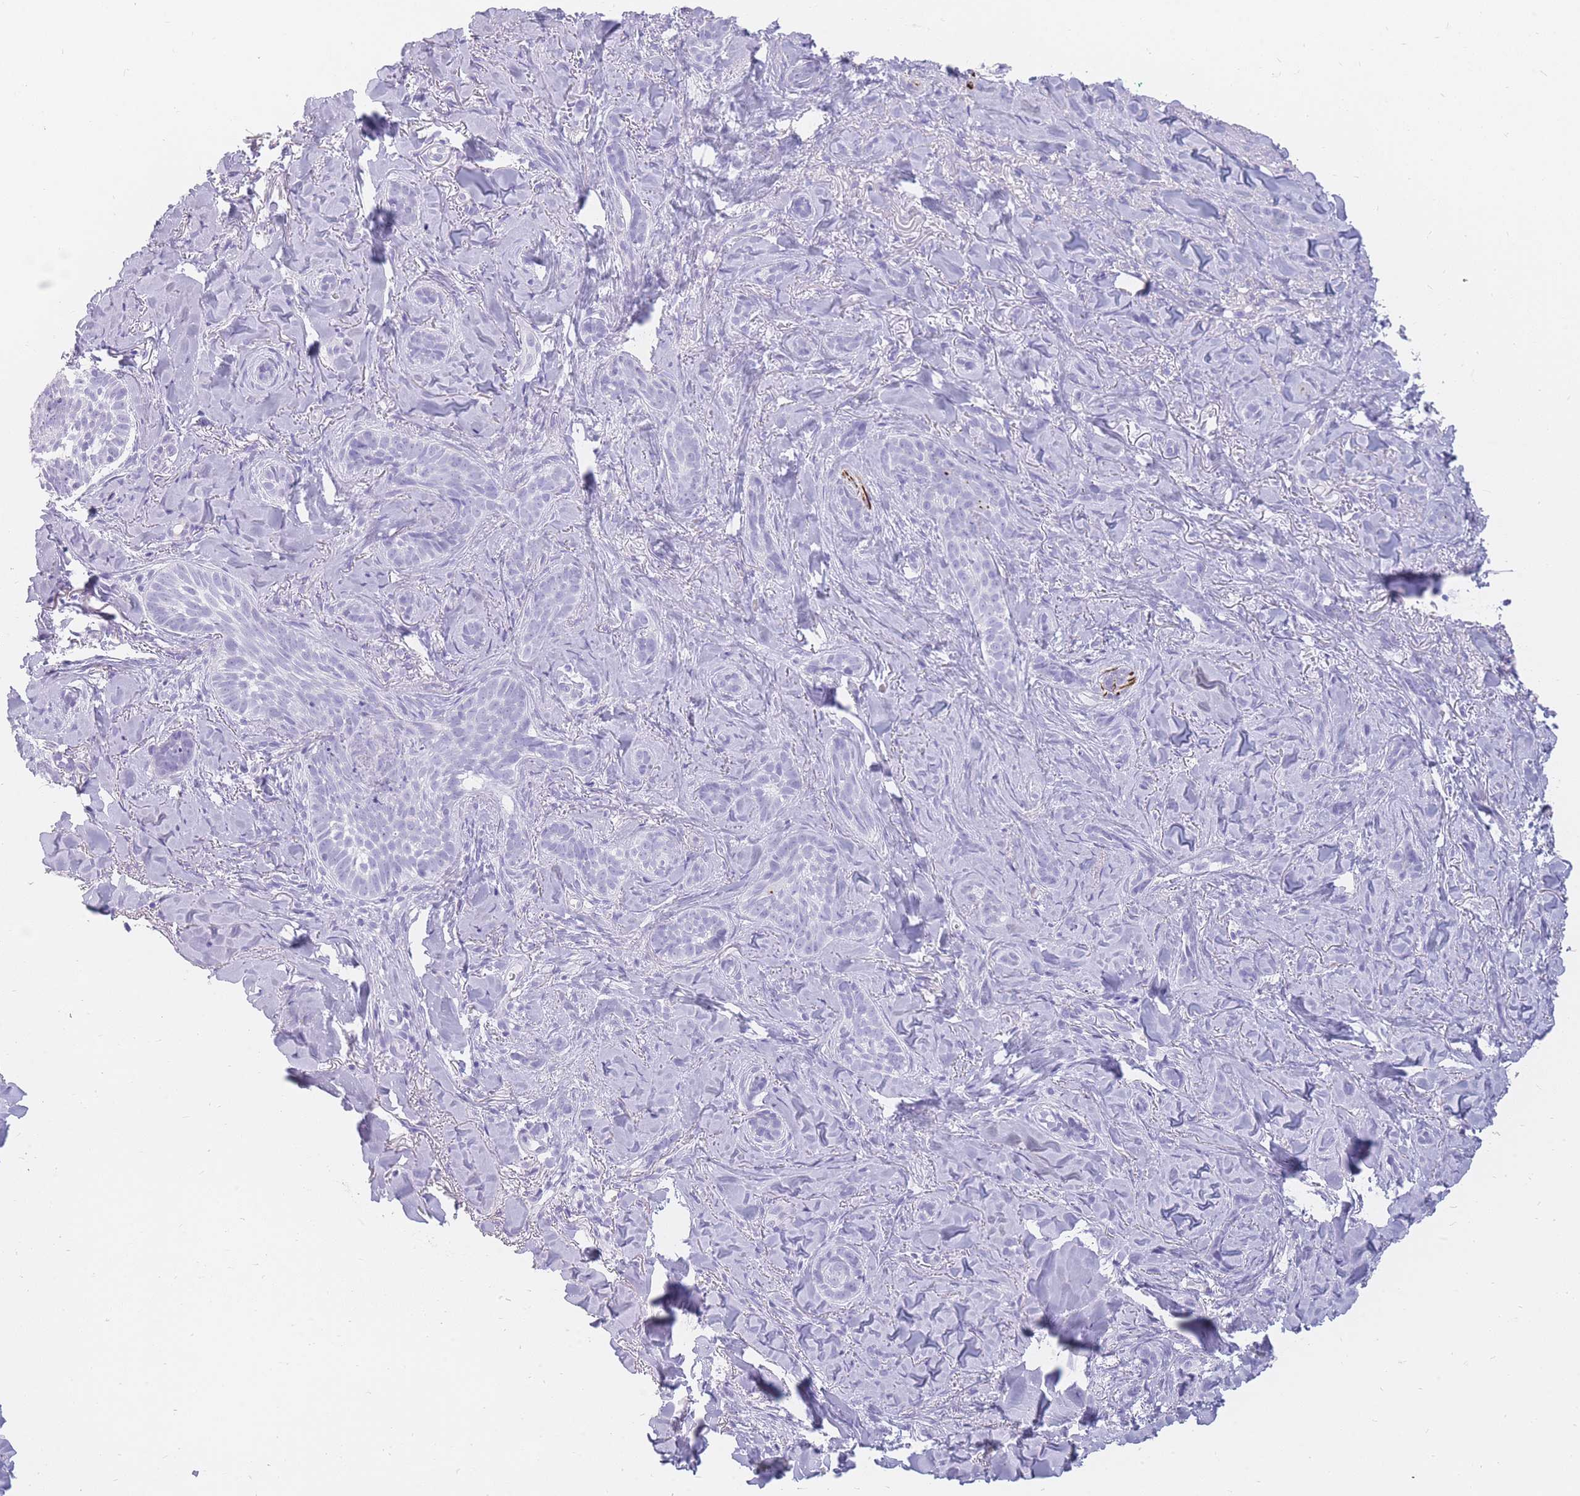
{"staining": {"intensity": "negative", "quantity": "none", "location": "none"}, "tissue": "skin cancer", "cell_type": "Tumor cells", "image_type": "cancer", "snomed": [{"axis": "morphology", "description": "Basal cell carcinoma"}, {"axis": "topography", "description": "Skin"}], "caption": "Immunohistochemistry photomicrograph of neoplastic tissue: skin cancer stained with DAB (3,3'-diaminobenzidine) reveals no significant protein expression in tumor cells.", "gene": "UPK1A", "patient": {"sex": "female", "age": 55}}